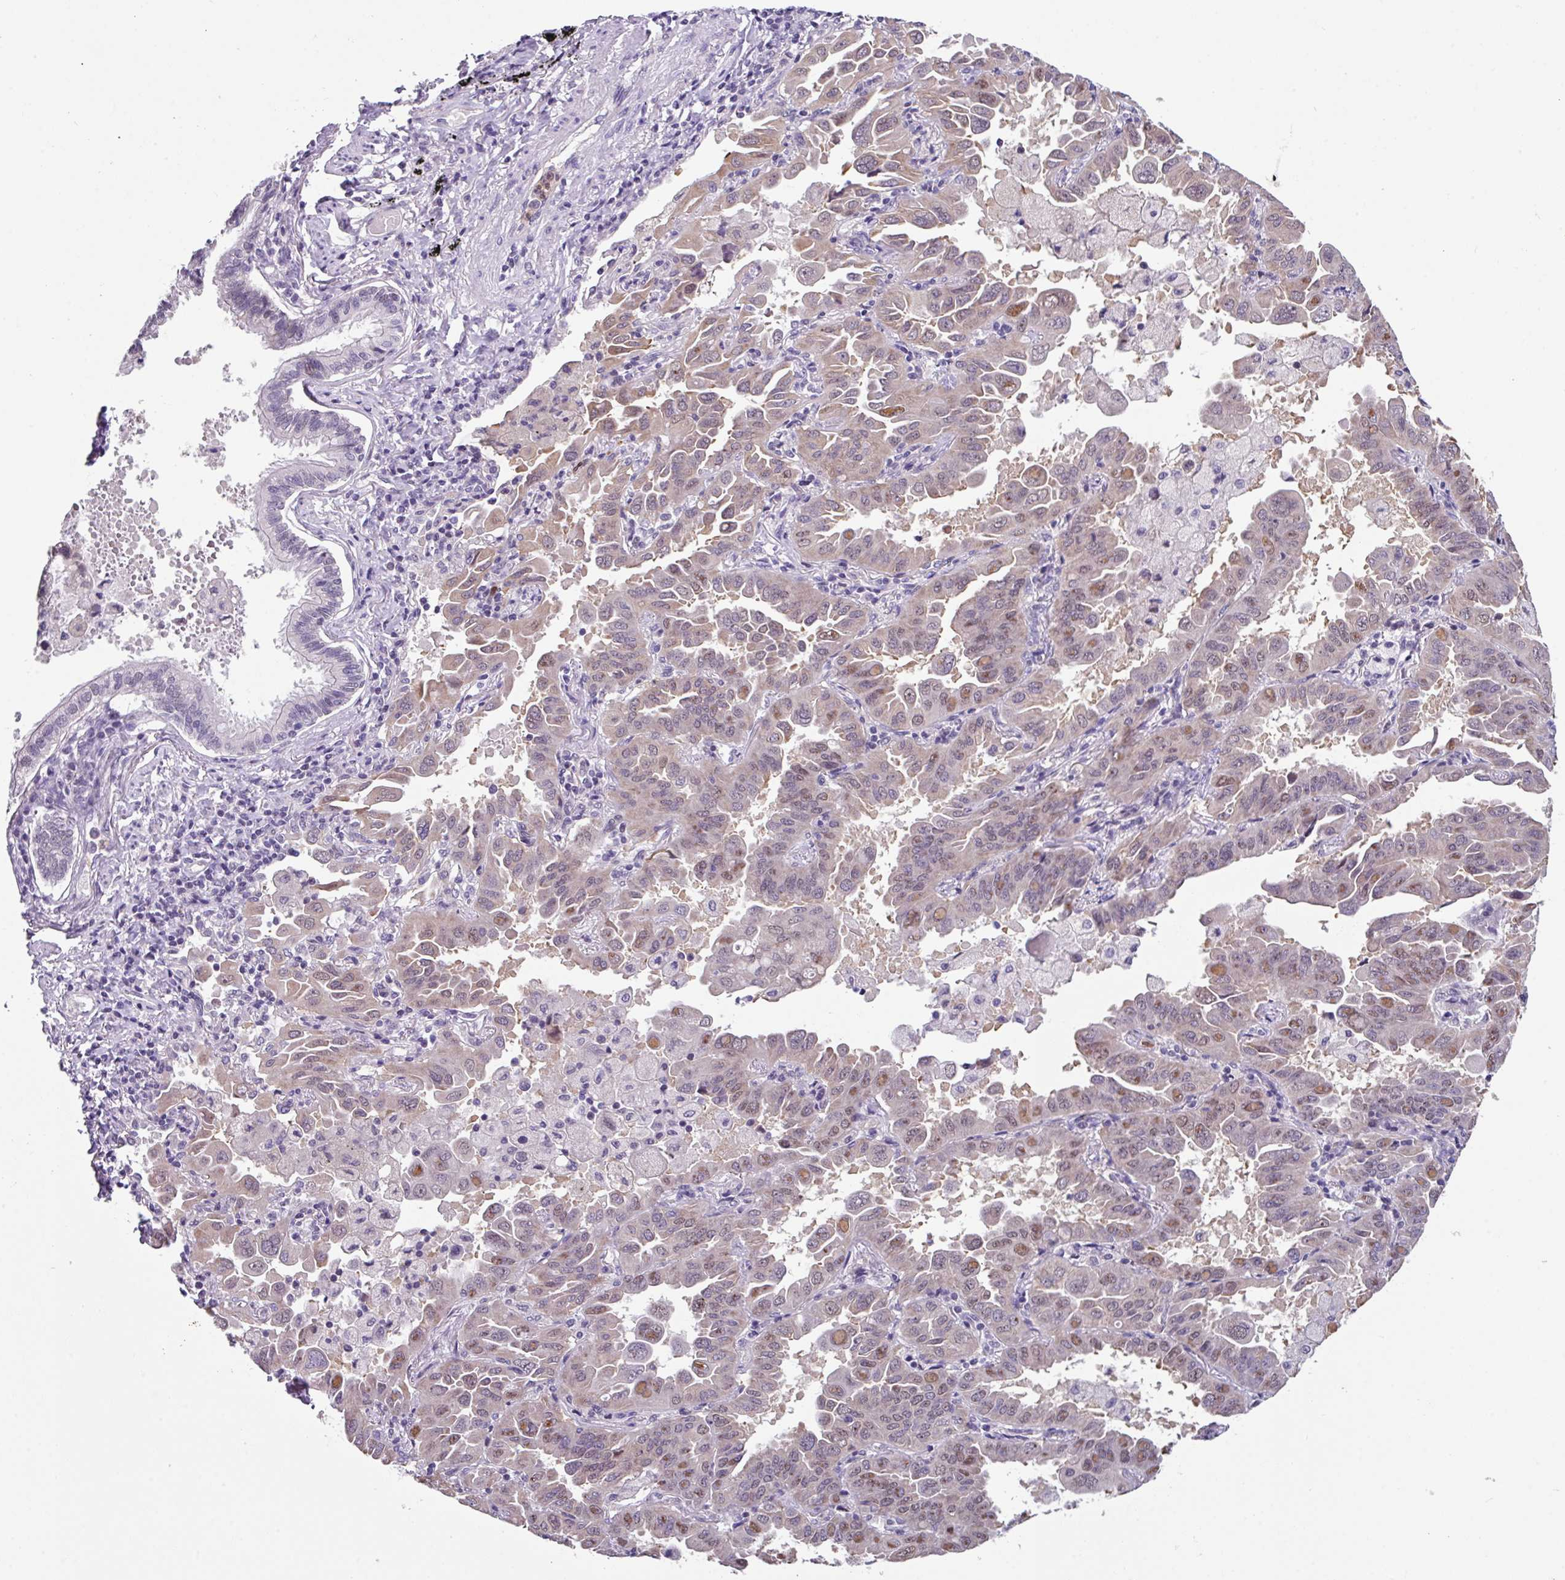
{"staining": {"intensity": "weak", "quantity": "25%-75%", "location": "cytoplasmic/membranous,nuclear"}, "tissue": "lung cancer", "cell_type": "Tumor cells", "image_type": "cancer", "snomed": [{"axis": "morphology", "description": "Adenocarcinoma, NOS"}, {"axis": "topography", "description": "Lung"}], "caption": "A high-resolution micrograph shows IHC staining of lung cancer, which exhibits weak cytoplasmic/membranous and nuclear positivity in approximately 25%-75% of tumor cells.", "gene": "ZFP3", "patient": {"sex": "male", "age": 64}}